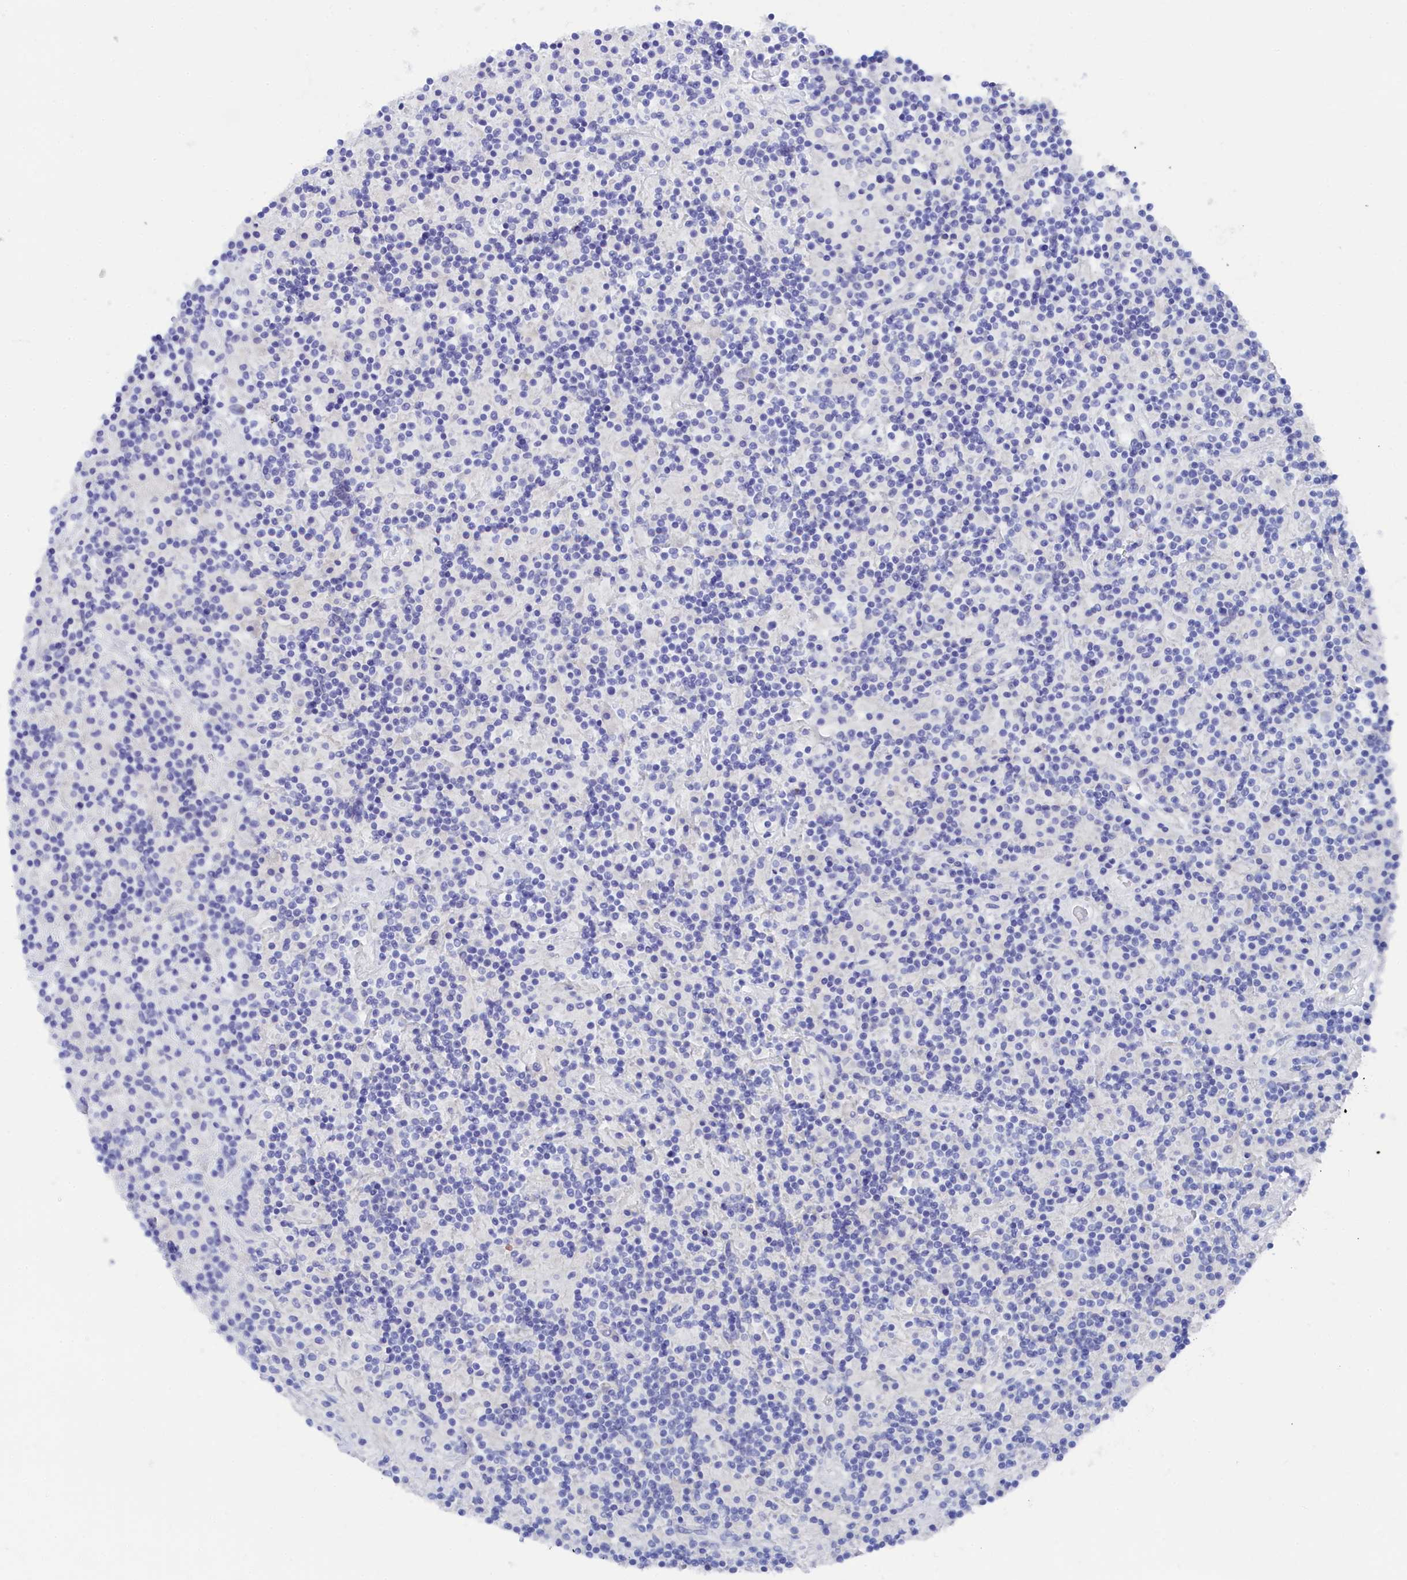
{"staining": {"intensity": "negative", "quantity": "none", "location": "none"}, "tissue": "lymphoma", "cell_type": "Tumor cells", "image_type": "cancer", "snomed": [{"axis": "morphology", "description": "Hodgkin's disease, NOS"}, {"axis": "topography", "description": "Lymph node"}], "caption": "The image shows no staining of tumor cells in lymphoma.", "gene": "TRIM10", "patient": {"sex": "male", "age": 70}}